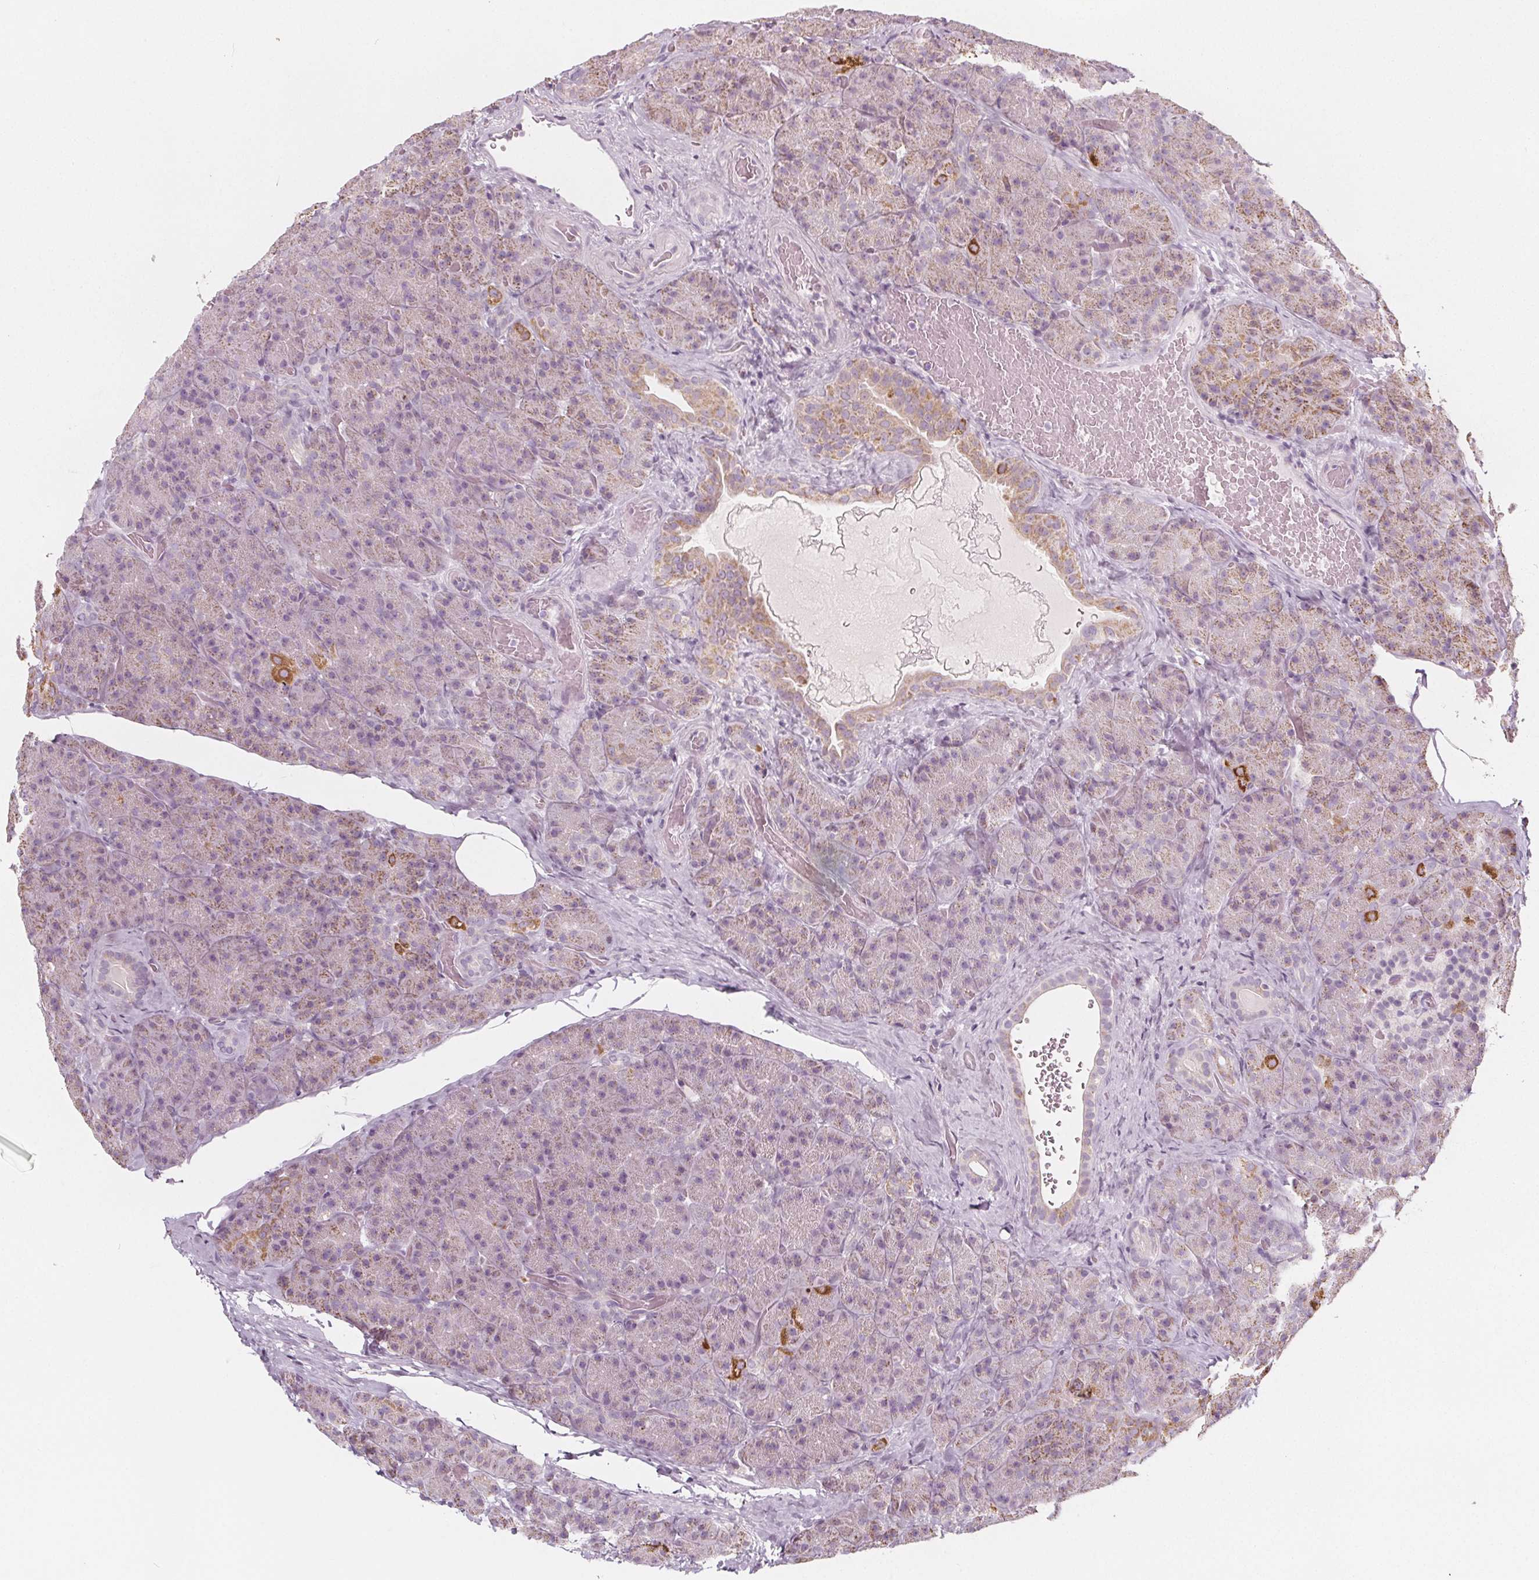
{"staining": {"intensity": "moderate", "quantity": "<25%", "location": "cytoplasmic/membranous"}, "tissue": "pancreas", "cell_type": "Exocrine glandular cells", "image_type": "normal", "snomed": [{"axis": "morphology", "description": "Normal tissue, NOS"}, {"axis": "topography", "description": "Pancreas"}], "caption": "DAB immunohistochemical staining of unremarkable pancreas shows moderate cytoplasmic/membranous protein staining in about <25% of exocrine glandular cells.", "gene": "IL17C", "patient": {"sex": "male", "age": 57}}